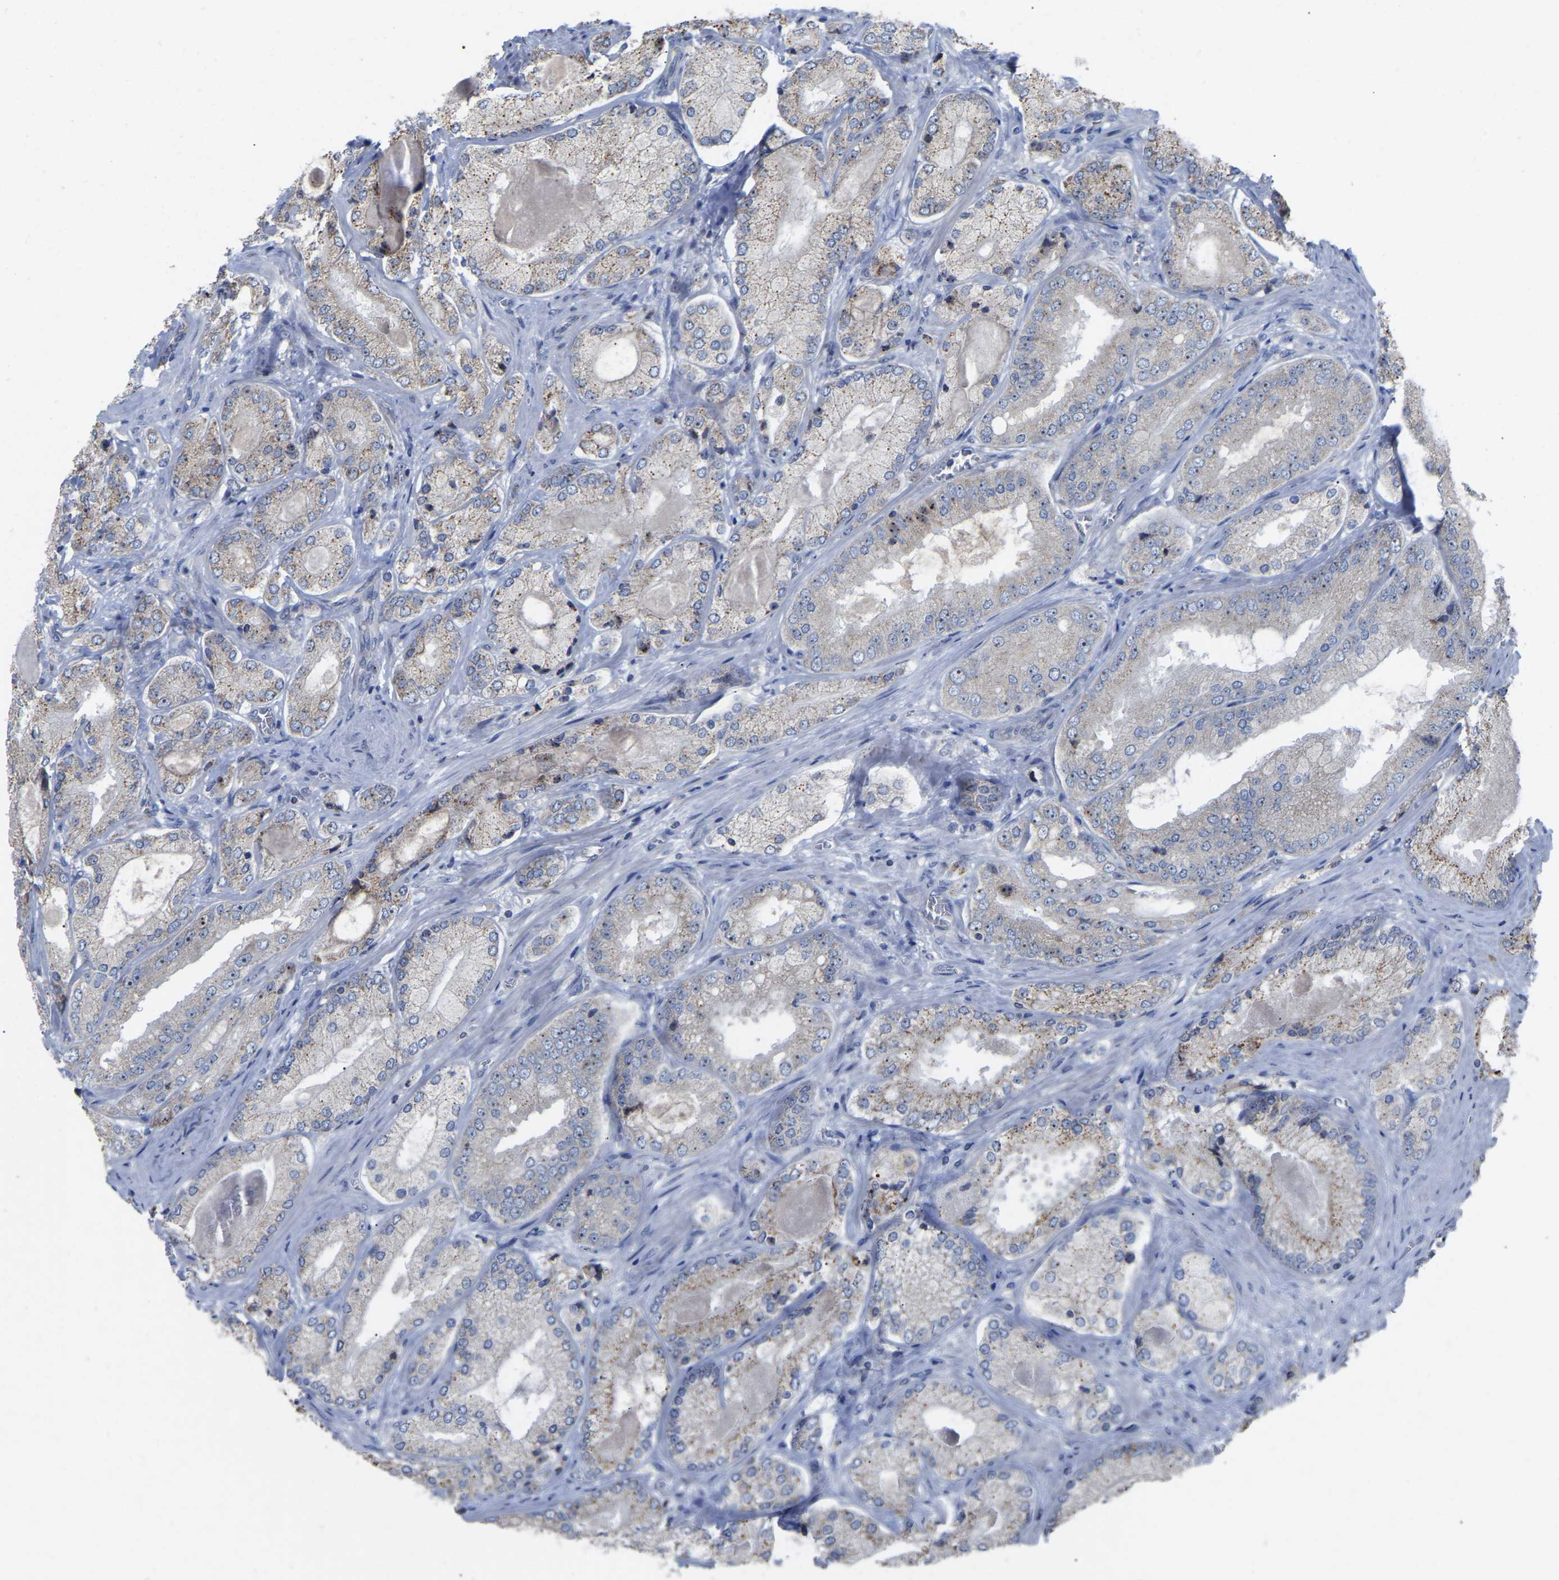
{"staining": {"intensity": "moderate", "quantity": "<25%", "location": "cytoplasmic/membranous,nuclear"}, "tissue": "prostate cancer", "cell_type": "Tumor cells", "image_type": "cancer", "snomed": [{"axis": "morphology", "description": "Adenocarcinoma, Low grade"}, {"axis": "topography", "description": "Prostate"}], "caption": "IHC micrograph of neoplastic tissue: prostate low-grade adenocarcinoma stained using immunohistochemistry shows low levels of moderate protein expression localized specifically in the cytoplasmic/membranous and nuclear of tumor cells, appearing as a cytoplasmic/membranous and nuclear brown color.", "gene": "NOP53", "patient": {"sex": "male", "age": 65}}